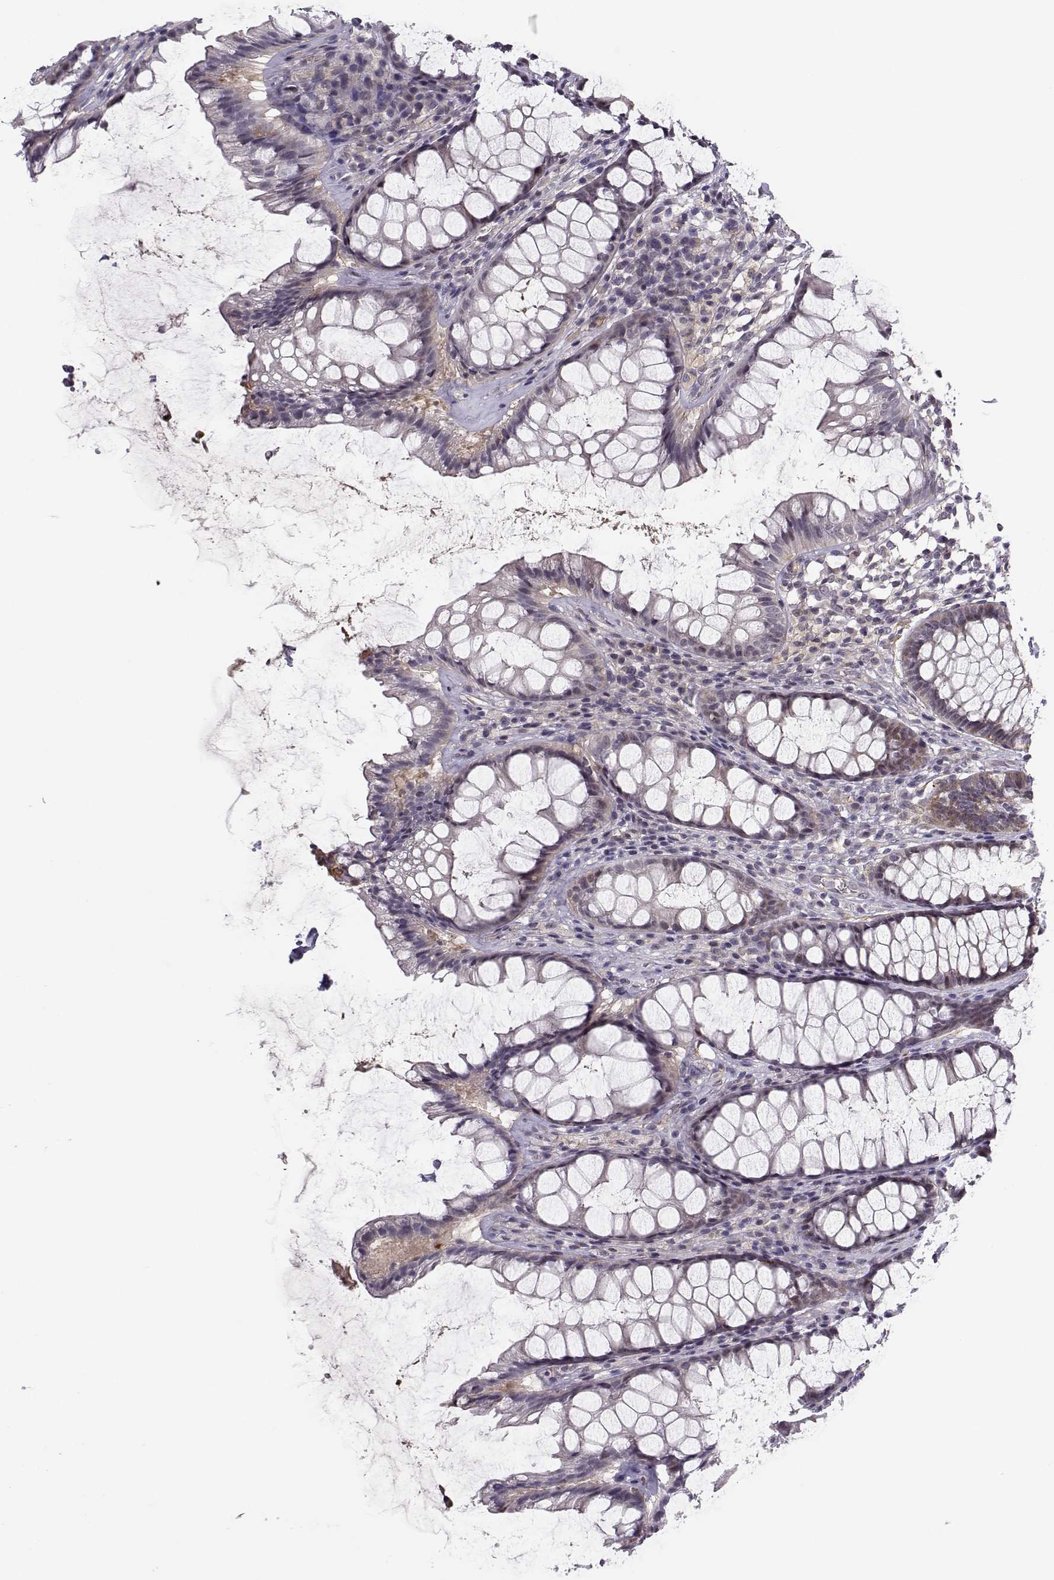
{"staining": {"intensity": "moderate", "quantity": "<25%", "location": "cytoplasmic/membranous"}, "tissue": "rectum", "cell_type": "Glandular cells", "image_type": "normal", "snomed": [{"axis": "morphology", "description": "Normal tissue, NOS"}, {"axis": "topography", "description": "Rectum"}], "caption": "Immunohistochemical staining of benign rectum reveals low levels of moderate cytoplasmic/membranous expression in approximately <25% of glandular cells. The staining was performed using DAB to visualize the protein expression in brown, while the nuclei were stained in blue with hematoxylin (Magnification: 20x).", "gene": "RGS9BP", "patient": {"sex": "male", "age": 72}}